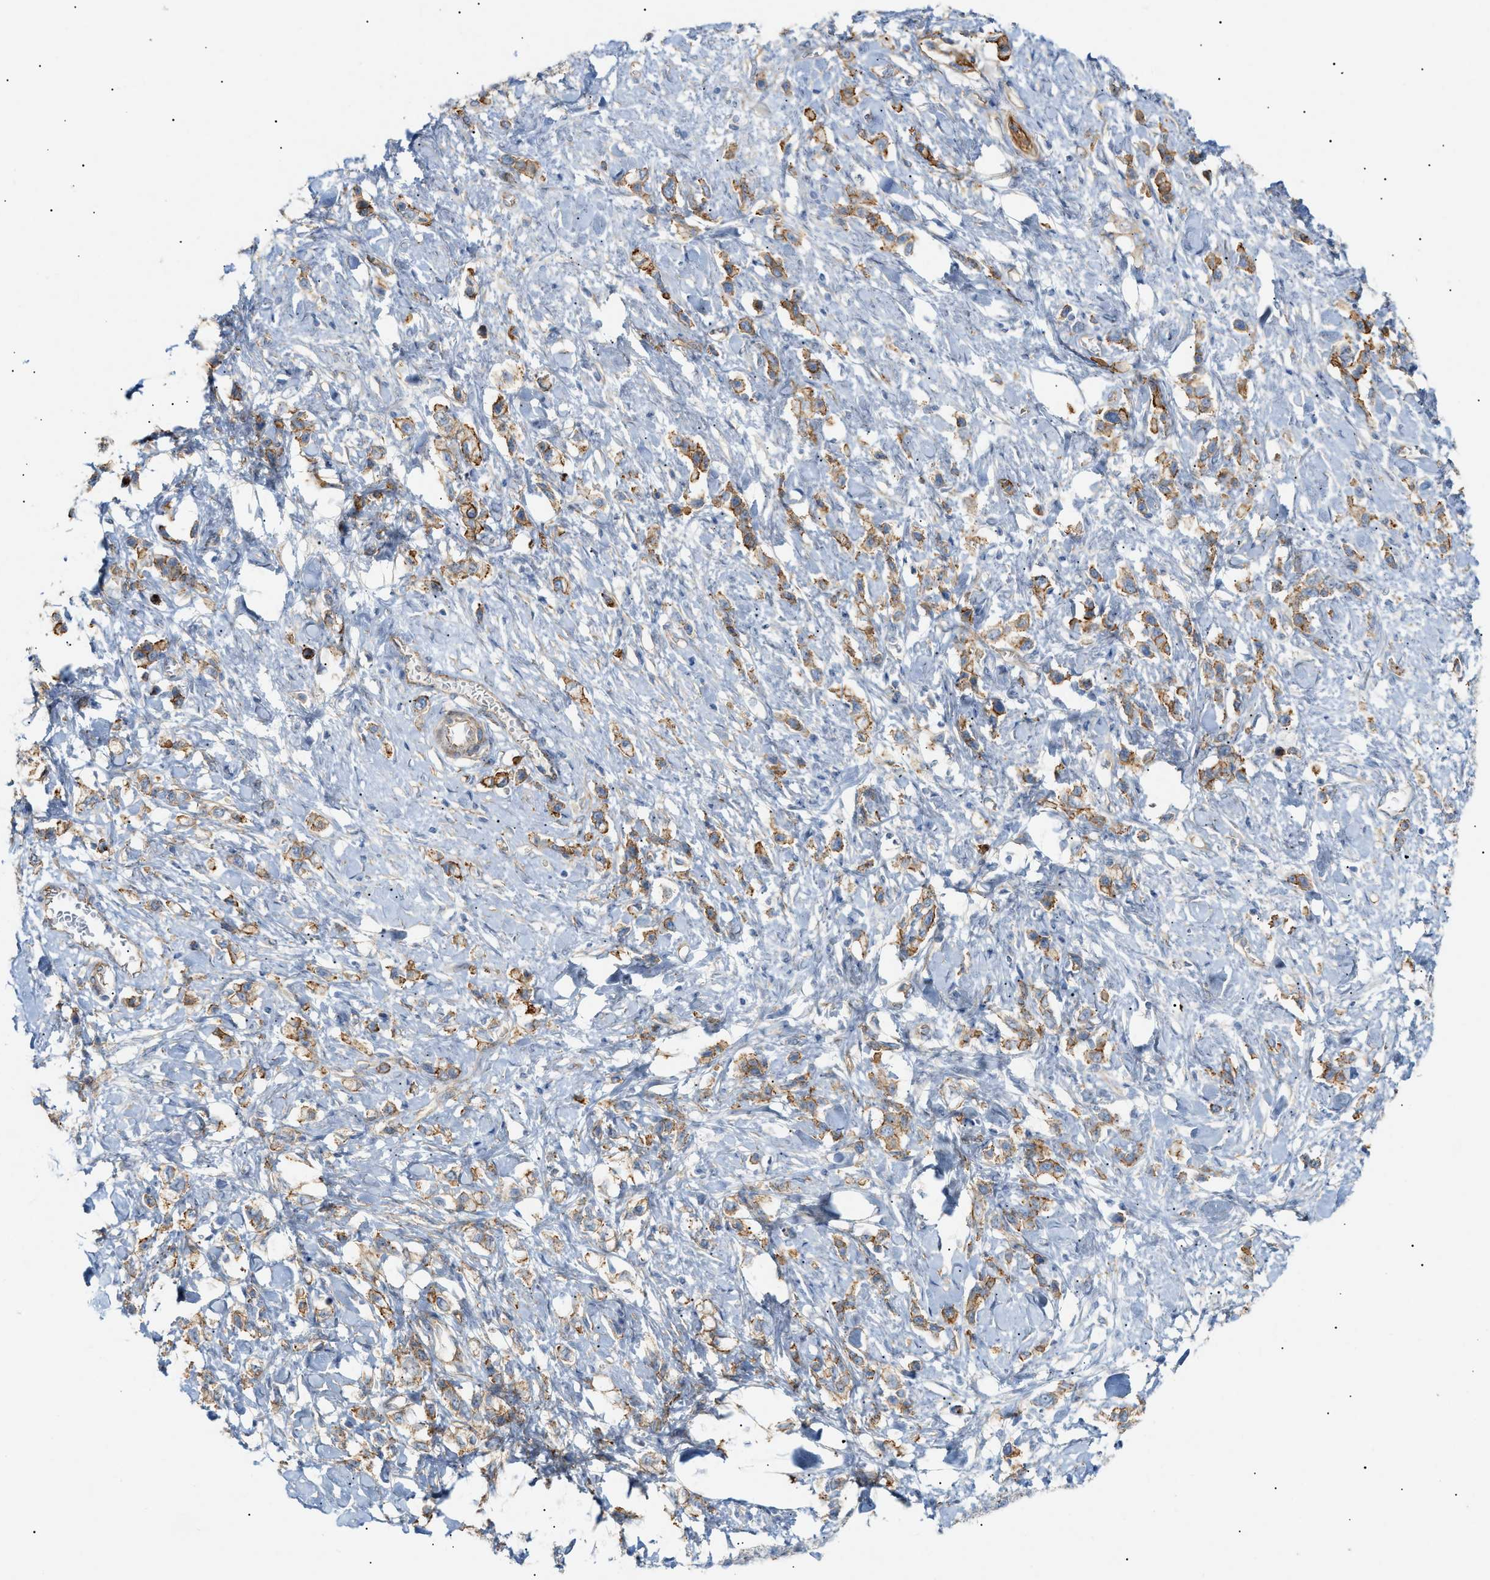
{"staining": {"intensity": "moderate", "quantity": ">75%", "location": "cytoplasmic/membranous"}, "tissue": "stomach cancer", "cell_type": "Tumor cells", "image_type": "cancer", "snomed": [{"axis": "morphology", "description": "Normal tissue, NOS"}, {"axis": "morphology", "description": "Adenocarcinoma, NOS"}, {"axis": "topography", "description": "Stomach, upper"}, {"axis": "topography", "description": "Stomach"}], "caption": "Stomach adenocarcinoma tissue demonstrates moderate cytoplasmic/membranous positivity in approximately >75% of tumor cells, visualized by immunohistochemistry.", "gene": "ZFHX2", "patient": {"sex": "female", "age": 65}}